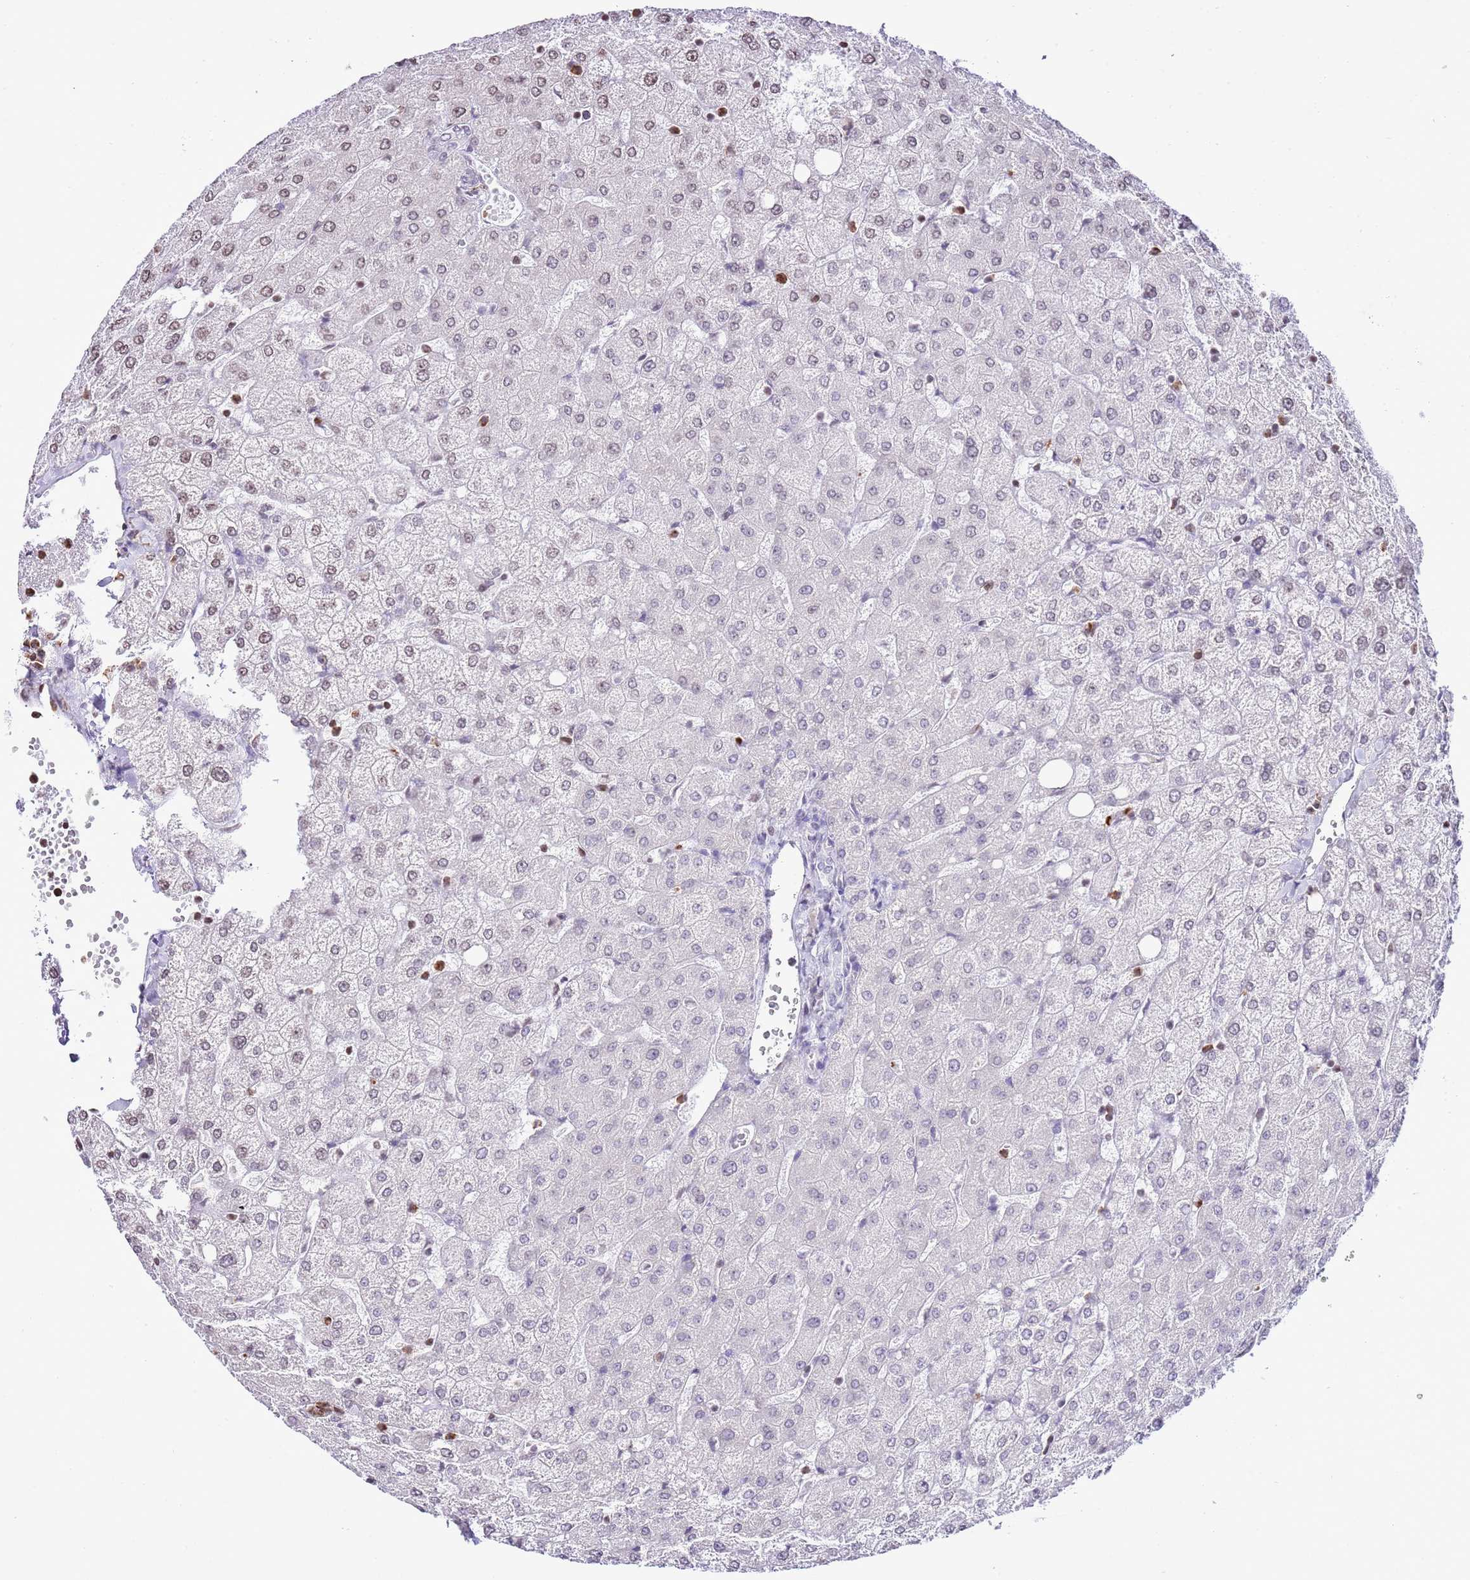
{"staining": {"intensity": "negative", "quantity": "none", "location": "none"}, "tissue": "liver", "cell_type": "Cholangiocytes", "image_type": "normal", "snomed": [{"axis": "morphology", "description": "Normal tissue, NOS"}, {"axis": "topography", "description": "Liver"}], "caption": "The immunohistochemistry (IHC) image has no significant staining in cholangiocytes of liver. Nuclei are stained in blue.", "gene": "PRR15", "patient": {"sex": "female", "age": 54}}